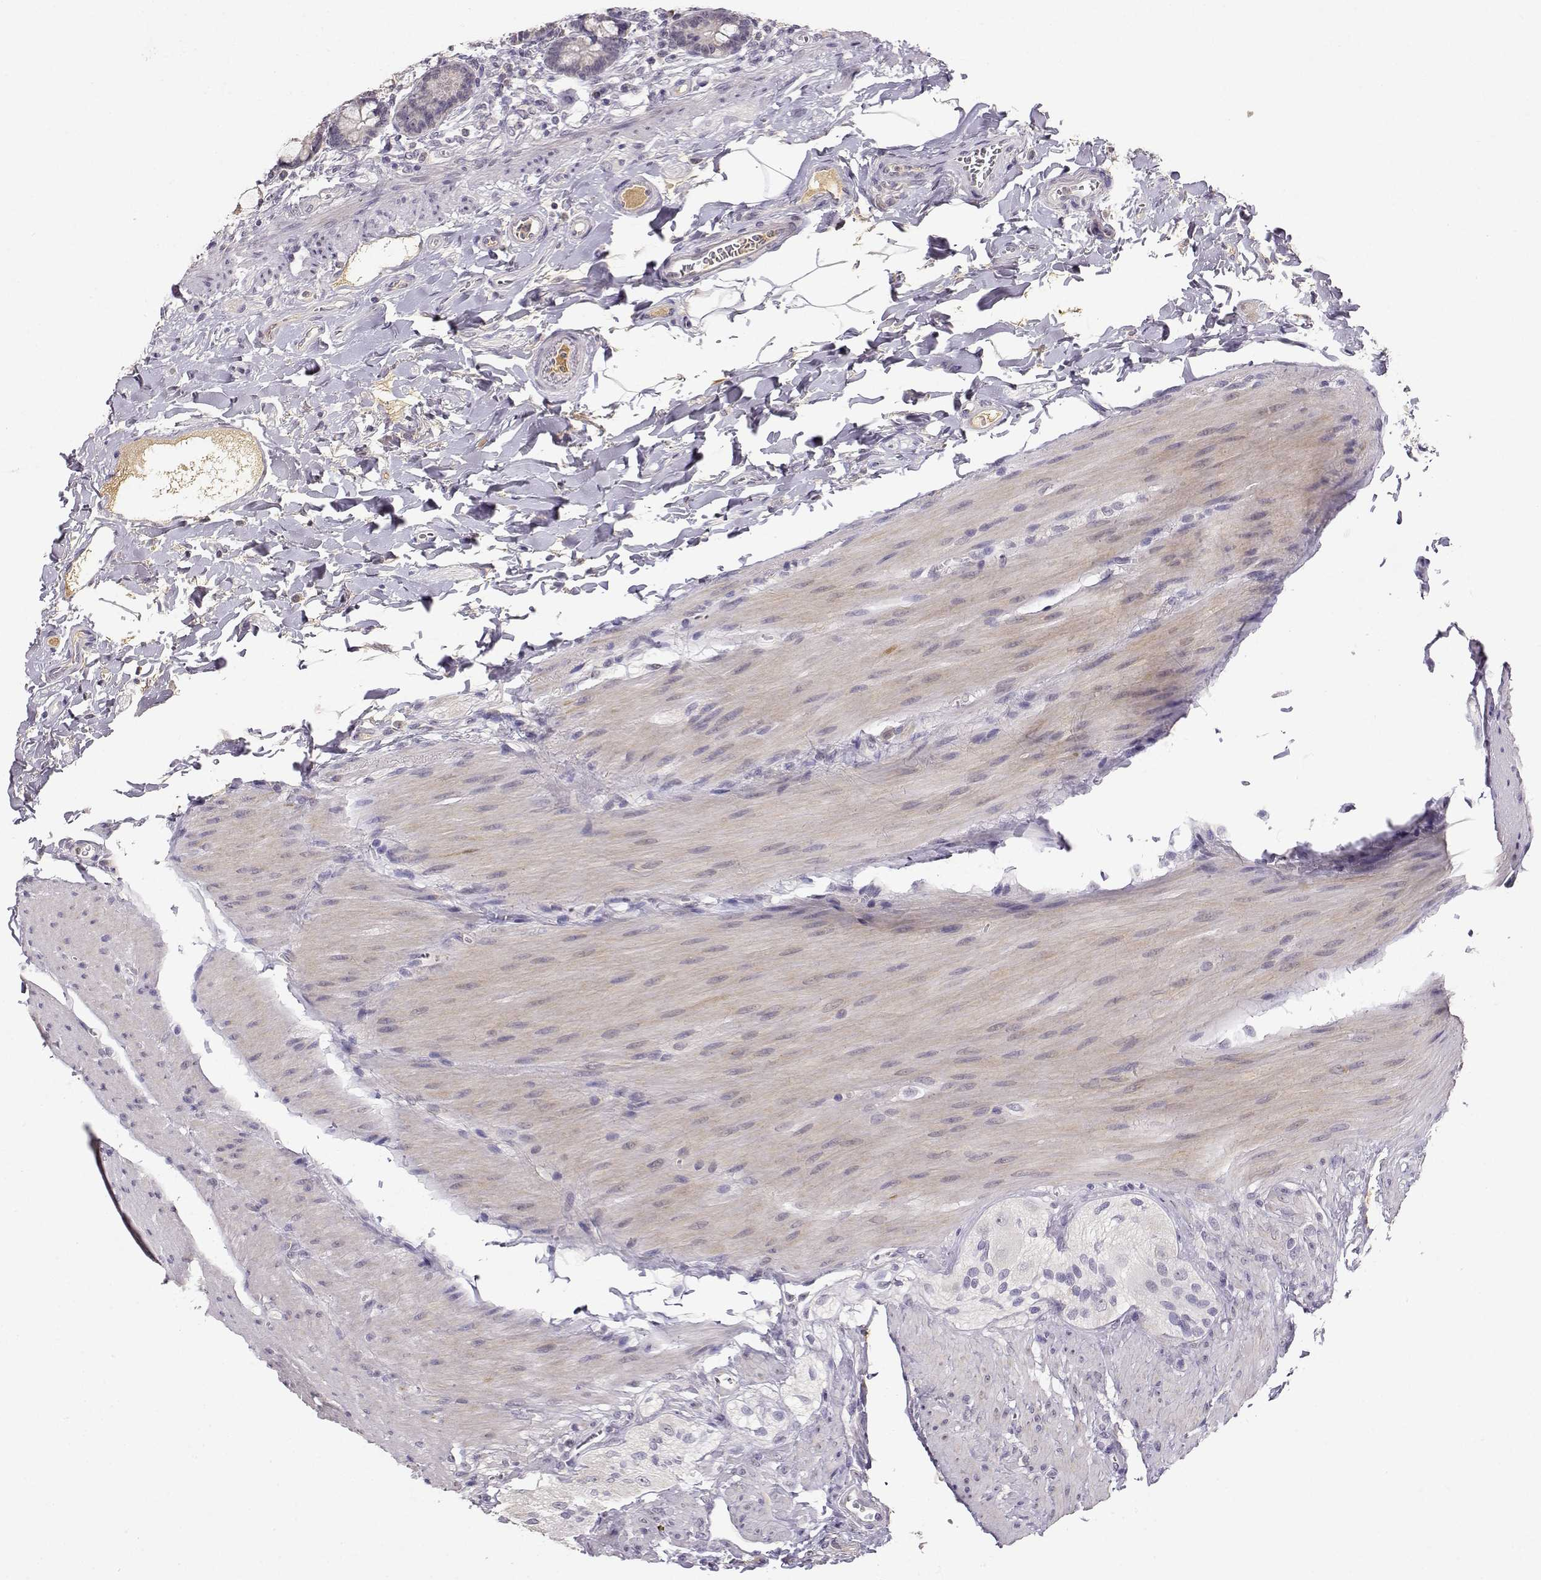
{"staining": {"intensity": "negative", "quantity": "none", "location": "none"}, "tissue": "small intestine", "cell_type": "Glandular cells", "image_type": "normal", "snomed": [{"axis": "morphology", "description": "Normal tissue, NOS"}, {"axis": "topography", "description": "Small intestine"}], "caption": "This is a photomicrograph of immunohistochemistry (IHC) staining of unremarkable small intestine, which shows no positivity in glandular cells. (Stains: DAB (3,3'-diaminobenzidine) immunohistochemistry (IHC) with hematoxylin counter stain, Microscopy: brightfield microscopy at high magnification).", "gene": "TACR1", "patient": {"sex": "female", "age": 56}}